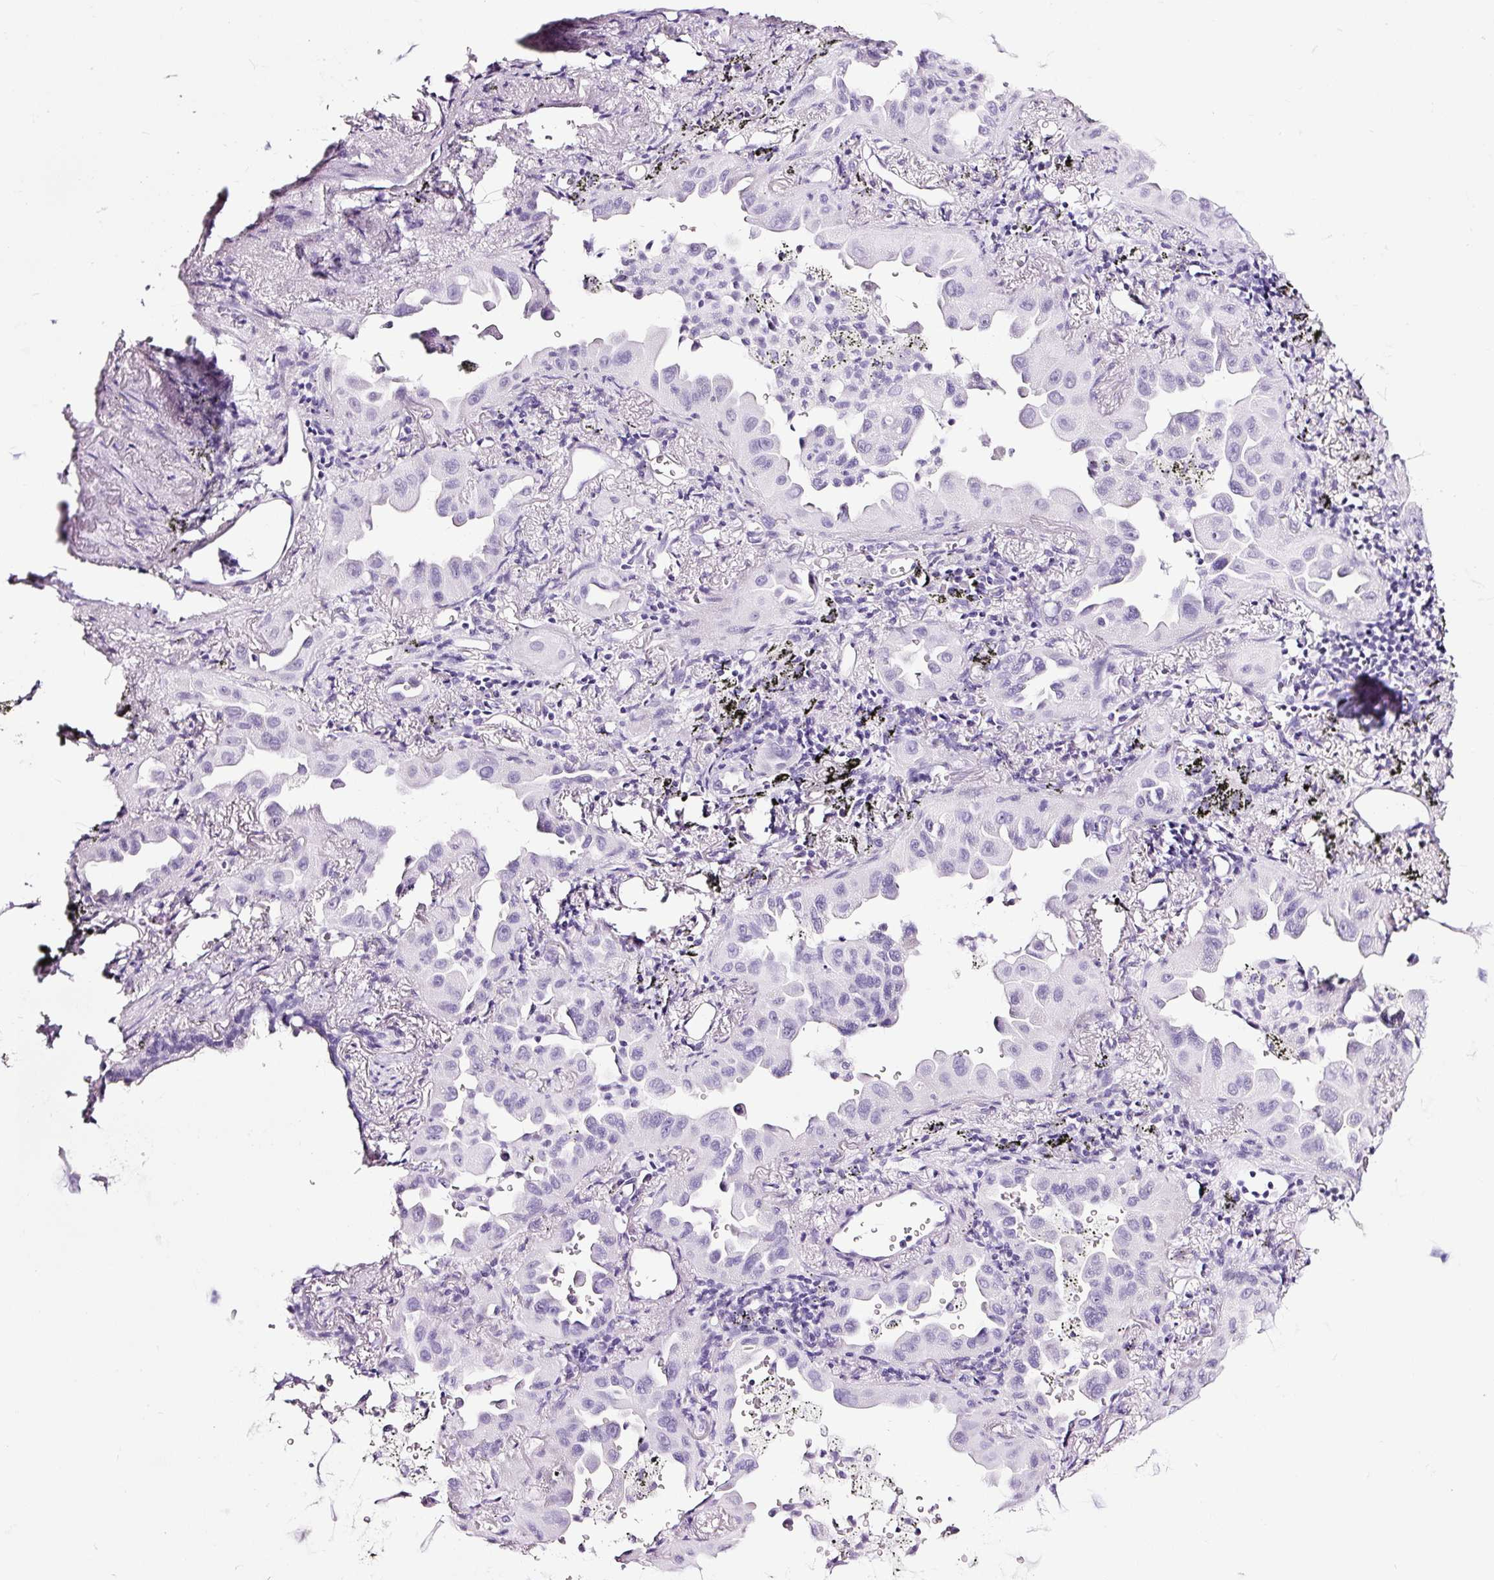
{"staining": {"intensity": "negative", "quantity": "none", "location": "none"}, "tissue": "lung cancer", "cell_type": "Tumor cells", "image_type": "cancer", "snomed": [{"axis": "morphology", "description": "Adenocarcinoma, NOS"}, {"axis": "topography", "description": "Lung"}], "caption": "A high-resolution photomicrograph shows immunohistochemistry staining of lung cancer, which shows no significant positivity in tumor cells. Brightfield microscopy of immunohistochemistry stained with DAB (3,3'-diaminobenzidine) (brown) and hematoxylin (blue), captured at high magnification.", "gene": "NPHS2", "patient": {"sex": "male", "age": 68}}